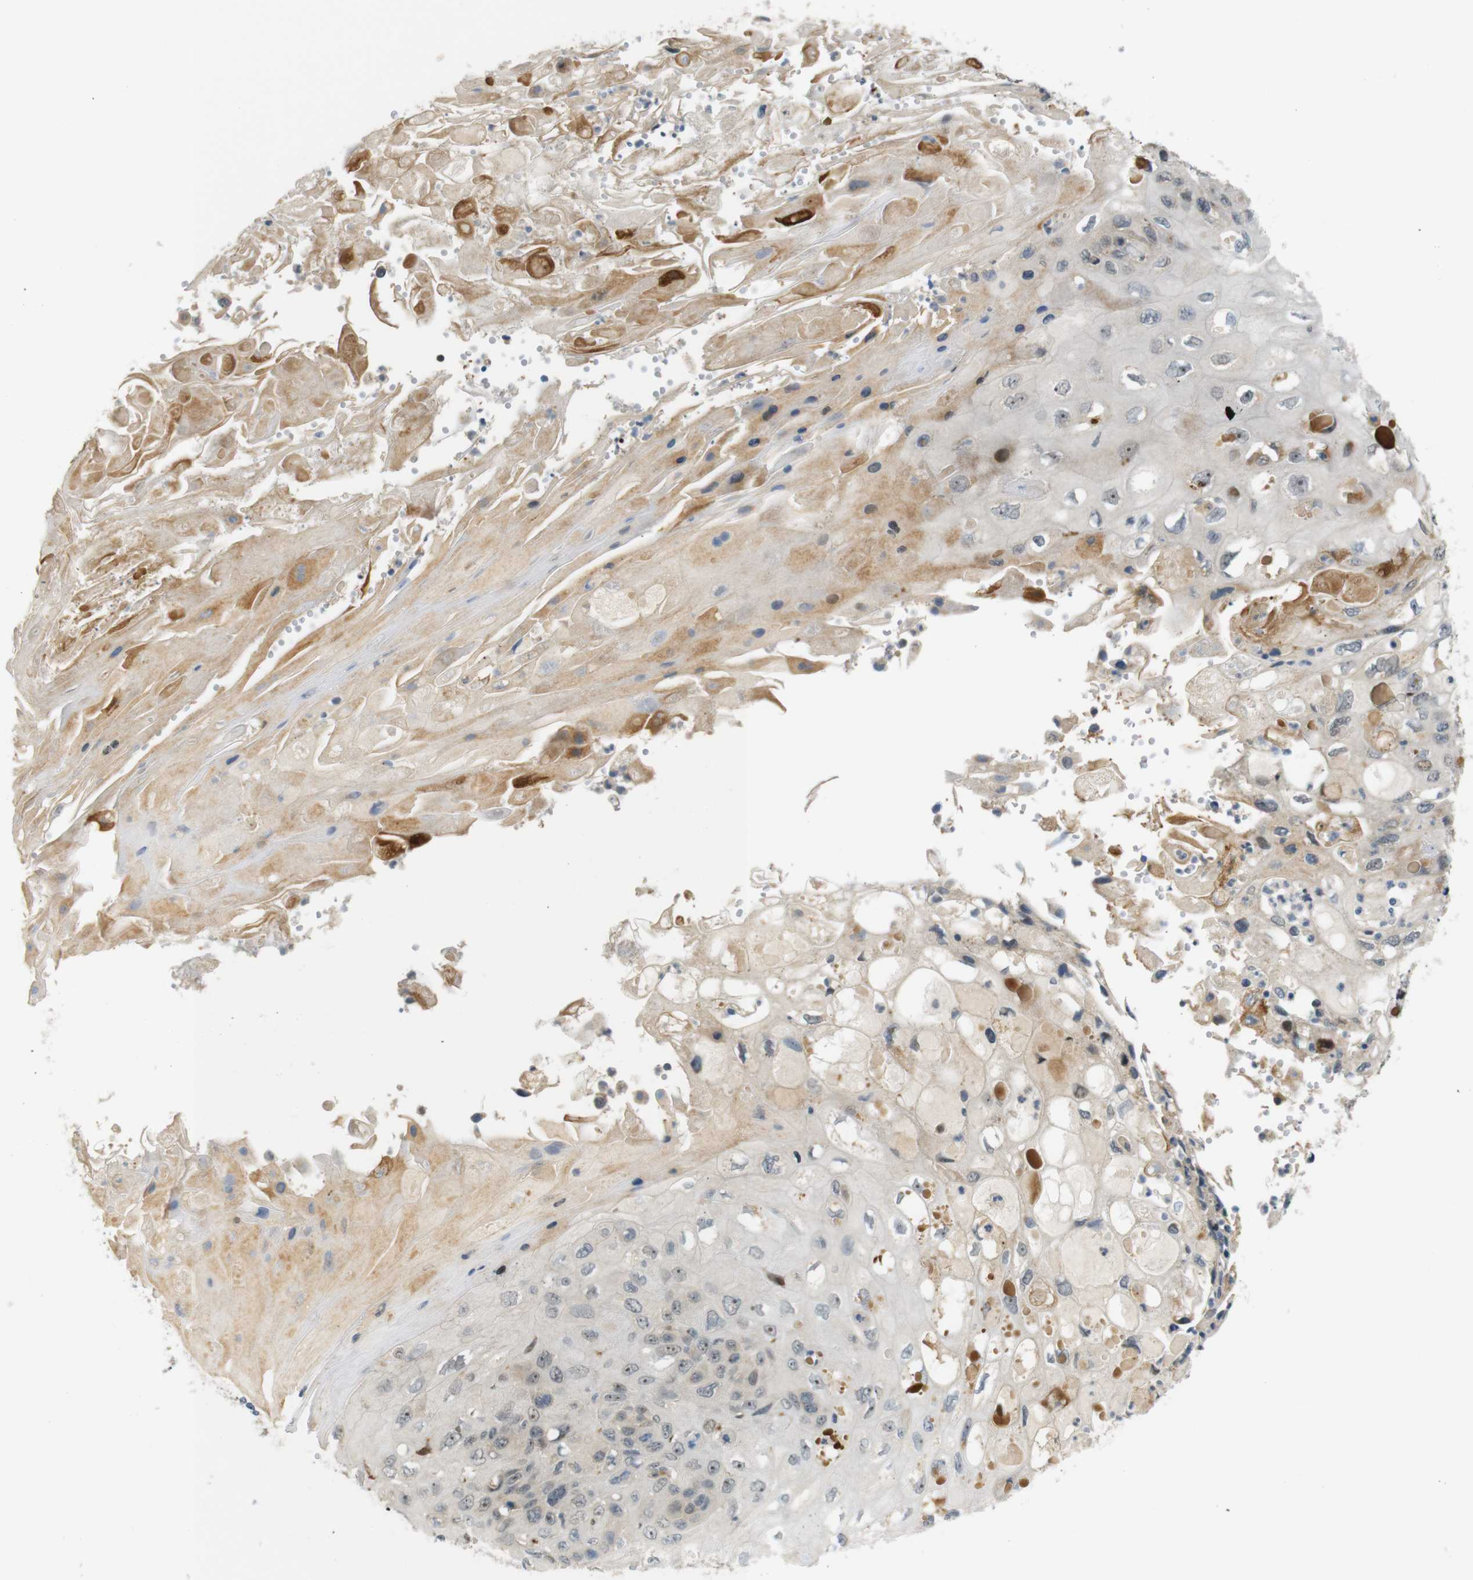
{"staining": {"intensity": "weak", "quantity": "<25%", "location": "cytoplasmic/membranous,nuclear"}, "tissue": "cervical cancer", "cell_type": "Tumor cells", "image_type": "cancer", "snomed": [{"axis": "morphology", "description": "Squamous cell carcinoma, NOS"}, {"axis": "topography", "description": "Cervix"}], "caption": "IHC image of neoplastic tissue: cervical cancer (squamous cell carcinoma) stained with DAB (3,3'-diaminobenzidine) demonstrates no significant protein staining in tumor cells.", "gene": "TSPAN9", "patient": {"sex": "female", "age": 70}}